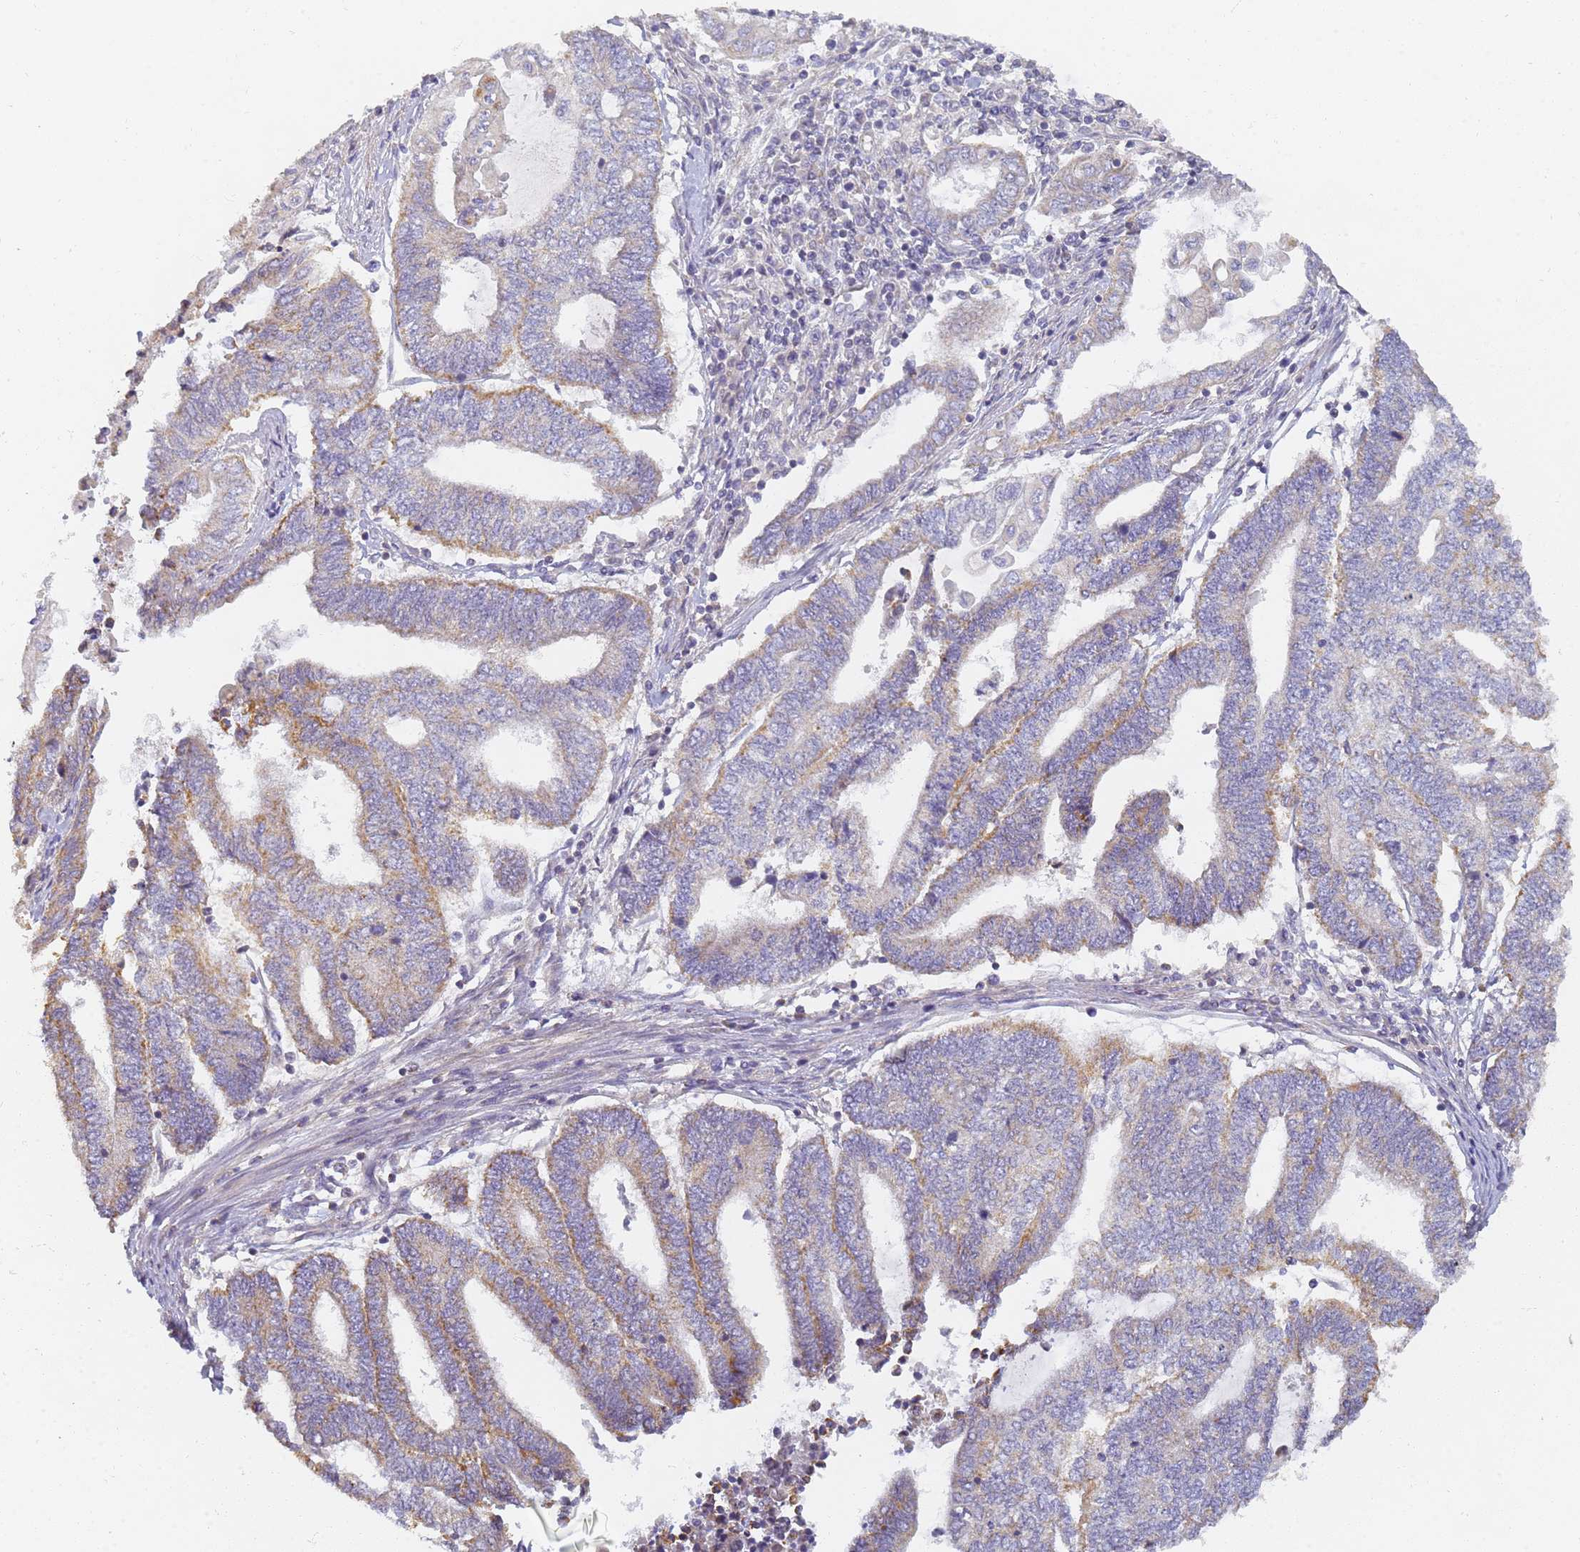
{"staining": {"intensity": "moderate", "quantity": "25%-75%", "location": "cytoplasmic/membranous"}, "tissue": "endometrial cancer", "cell_type": "Tumor cells", "image_type": "cancer", "snomed": [{"axis": "morphology", "description": "Adenocarcinoma, NOS"}, {"axis": "topography", "description": "Uterus"}, {"axis": "topography", "description": "Endometrium"}], "caption": "A high-resolution photomicrograph shows immunohistochemistry staining of endometrial cancer, which displays moderate cytoplasmic/membranous expression in approximately 25%-75% of tumor cells.", "gene": "UTP23", "patient": {"sex": "female", "age": 70}}